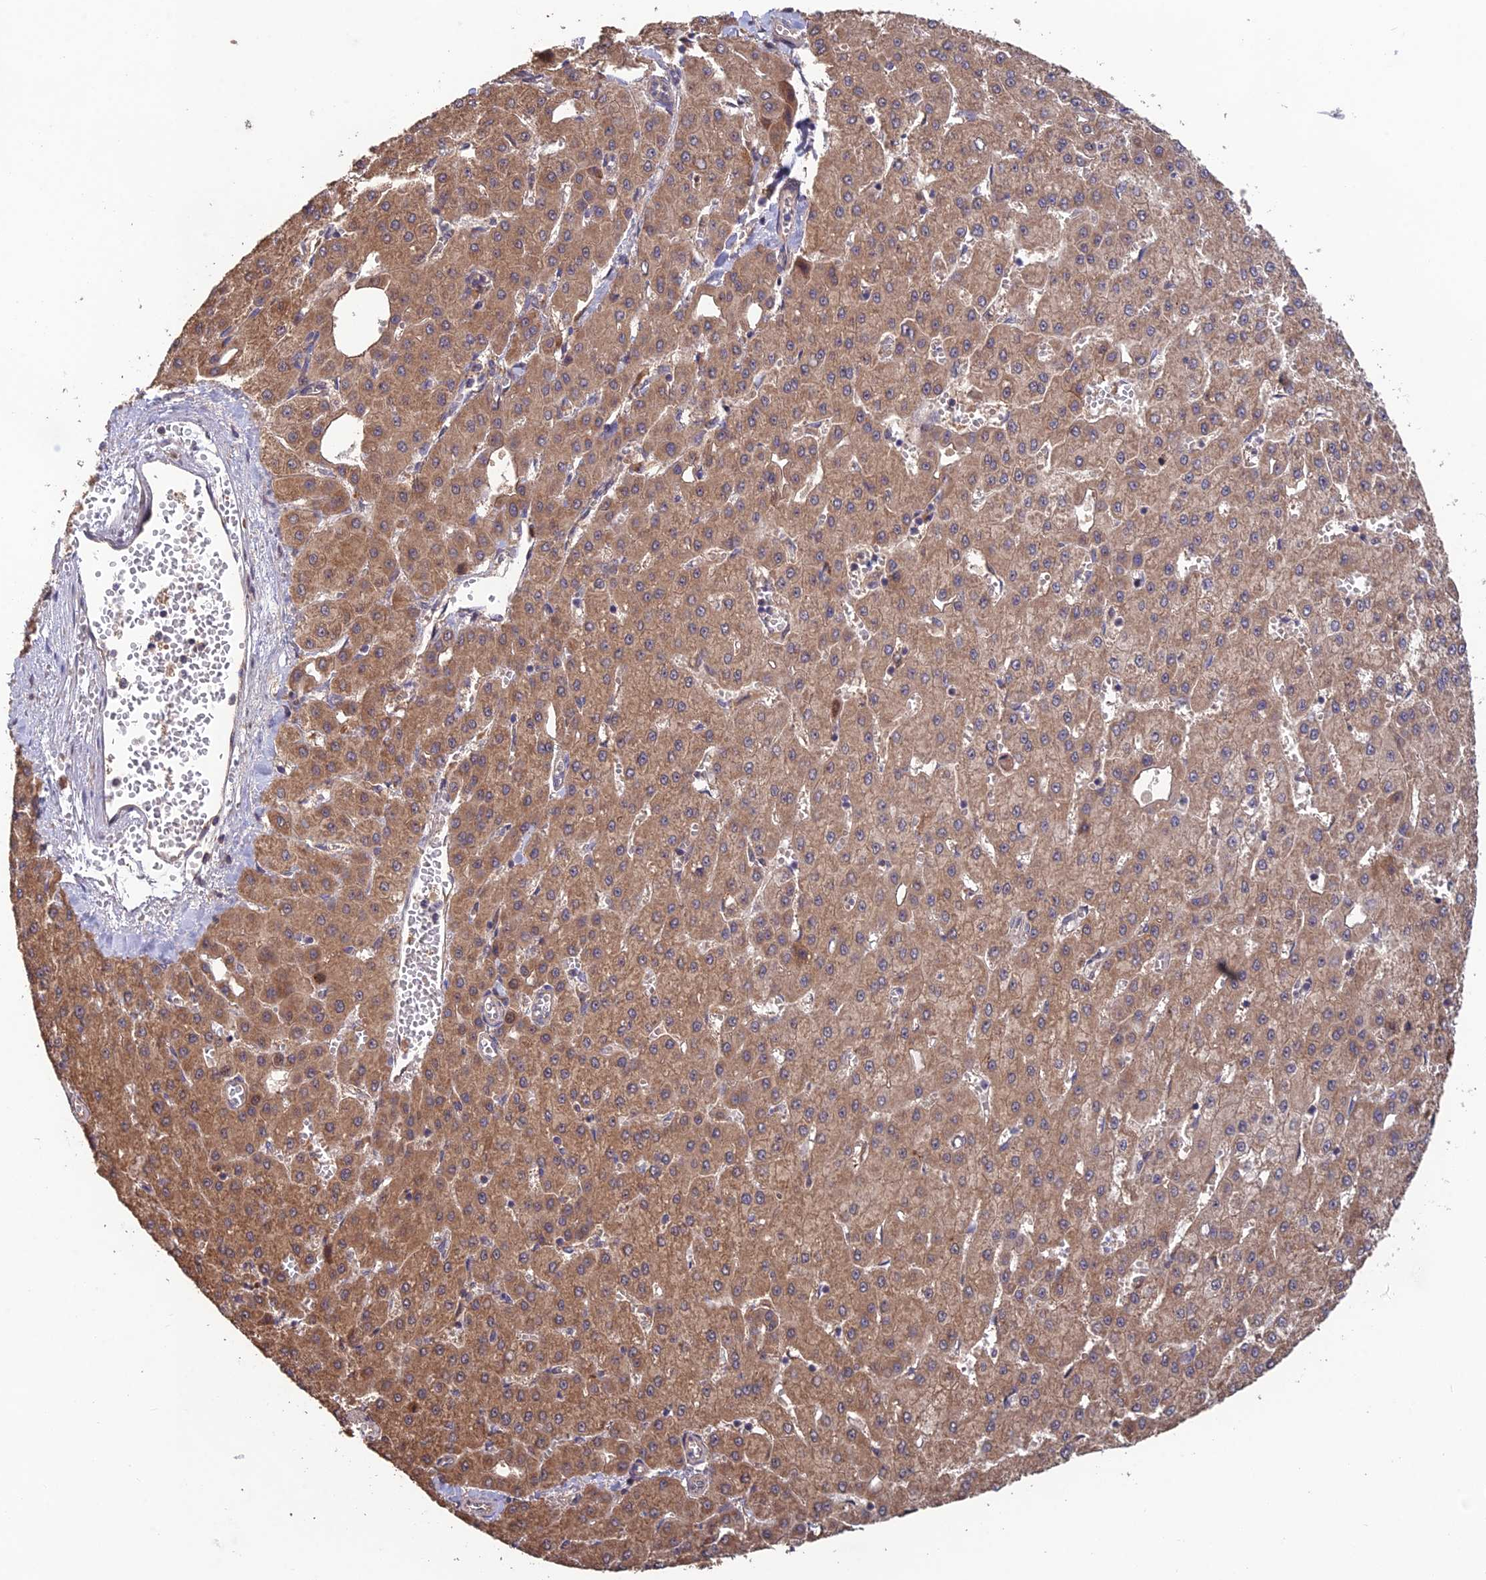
{"staining": {"intensity": "moderate", "quantity": ">75%", "location": "cytoplasmic/membranous"}, "tissue": "liver cancer", "cell_type": "Tumor cells", "image_type": "cancer", "snomed": [{"axis": "morphology", "description": "Carcinoma, Hepatocellular, NOS"}, {"axis": "topography", "description": "Liver"}], "caption": "IHC photomicrograph of human liver cancer (hepatocellular carcinoma) stained for a protein (brown), which reveals medium levels of moderate cytoplasmic/membranous positivity in about >75% of tumor cells.", "gene": "SHISA5", "patient": {"sex": "male", "age": 47}}